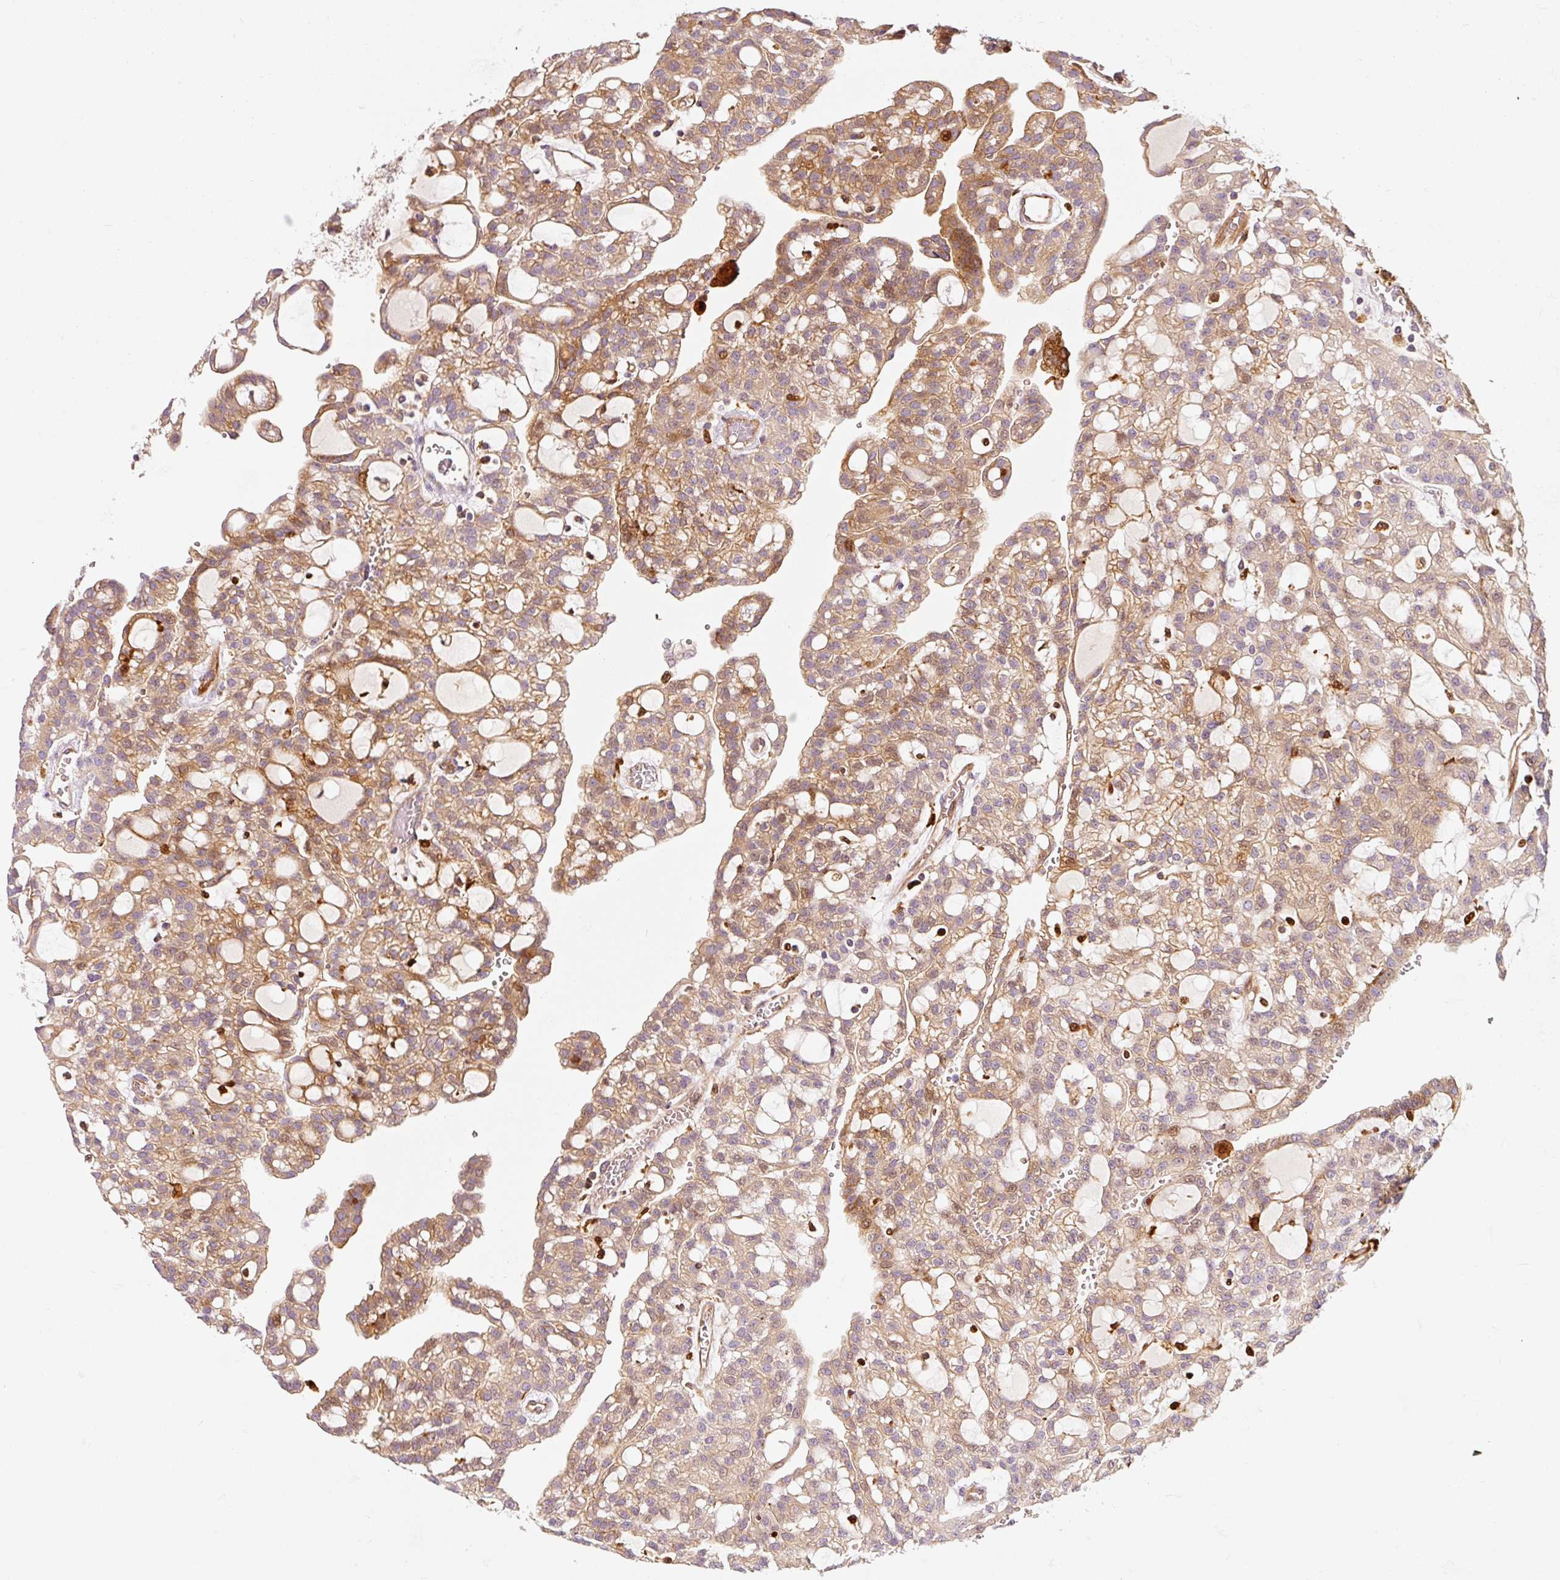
{"staining": {"intensity": "moderate", "quantity": "25%-75%", "location": "cytoplasmic/membranous"}, "tissue": "renal cancer", "cell_type": "Tumor cells", "image_type": "cancer", "snomed": [{"axis": "morphology", "description": "Adenocarcinoma, NOS"}, {"axis": "topography", "description": "Kidney"}], "caption": "This is a micrograph of IHC staining of renal adenocarcinoma, which shows moderate expression in the cytoplasmic/membranous of tumor cells.", "gene": "IQGAP2", "patient": {"sex": "male", "age": 63}}